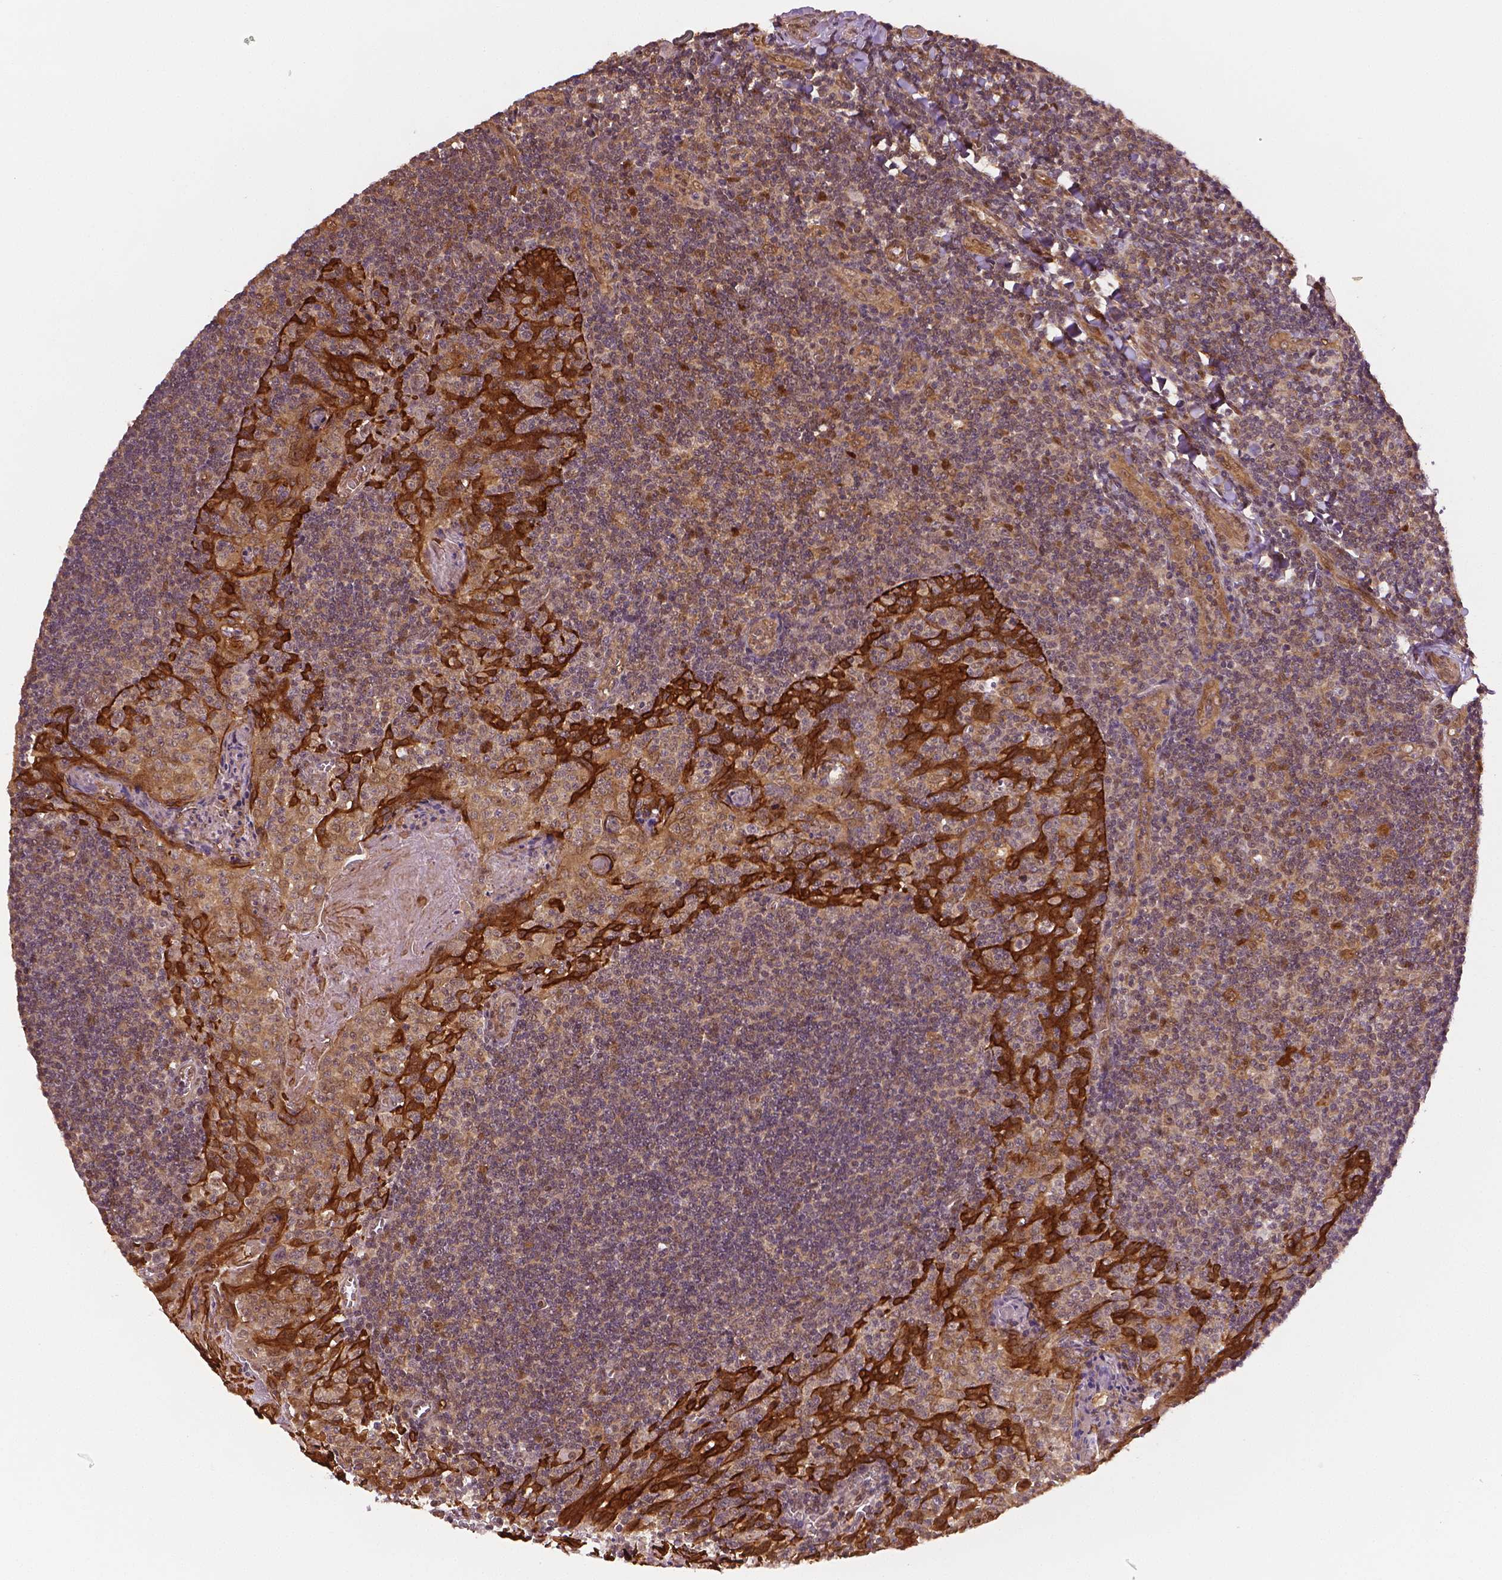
{"staining": {"intensity": "moderate", "quantity": "<25%", "location": "cytoplasmic/membranous,nuclear"}, "tissue": "tonsil", "cell_type": "Germinal center cells", "image_type": "normal", "snomed": [{"axis": "morphology", "description": "Normal tissue, NOS"}, {"axis": "morphology", "description": "Inflammation, NOS"}, {"axis": "topography", "description": "Tonsil"}], "caption": "A high-resolution image shows IHC staining of benign tonsil, which displays moderate cytoplasmic/membranous,nuclear expression in about <25% of germinal center cells.", "gene": "STAT3", "patient": {"sex": "female", "age": 31}}